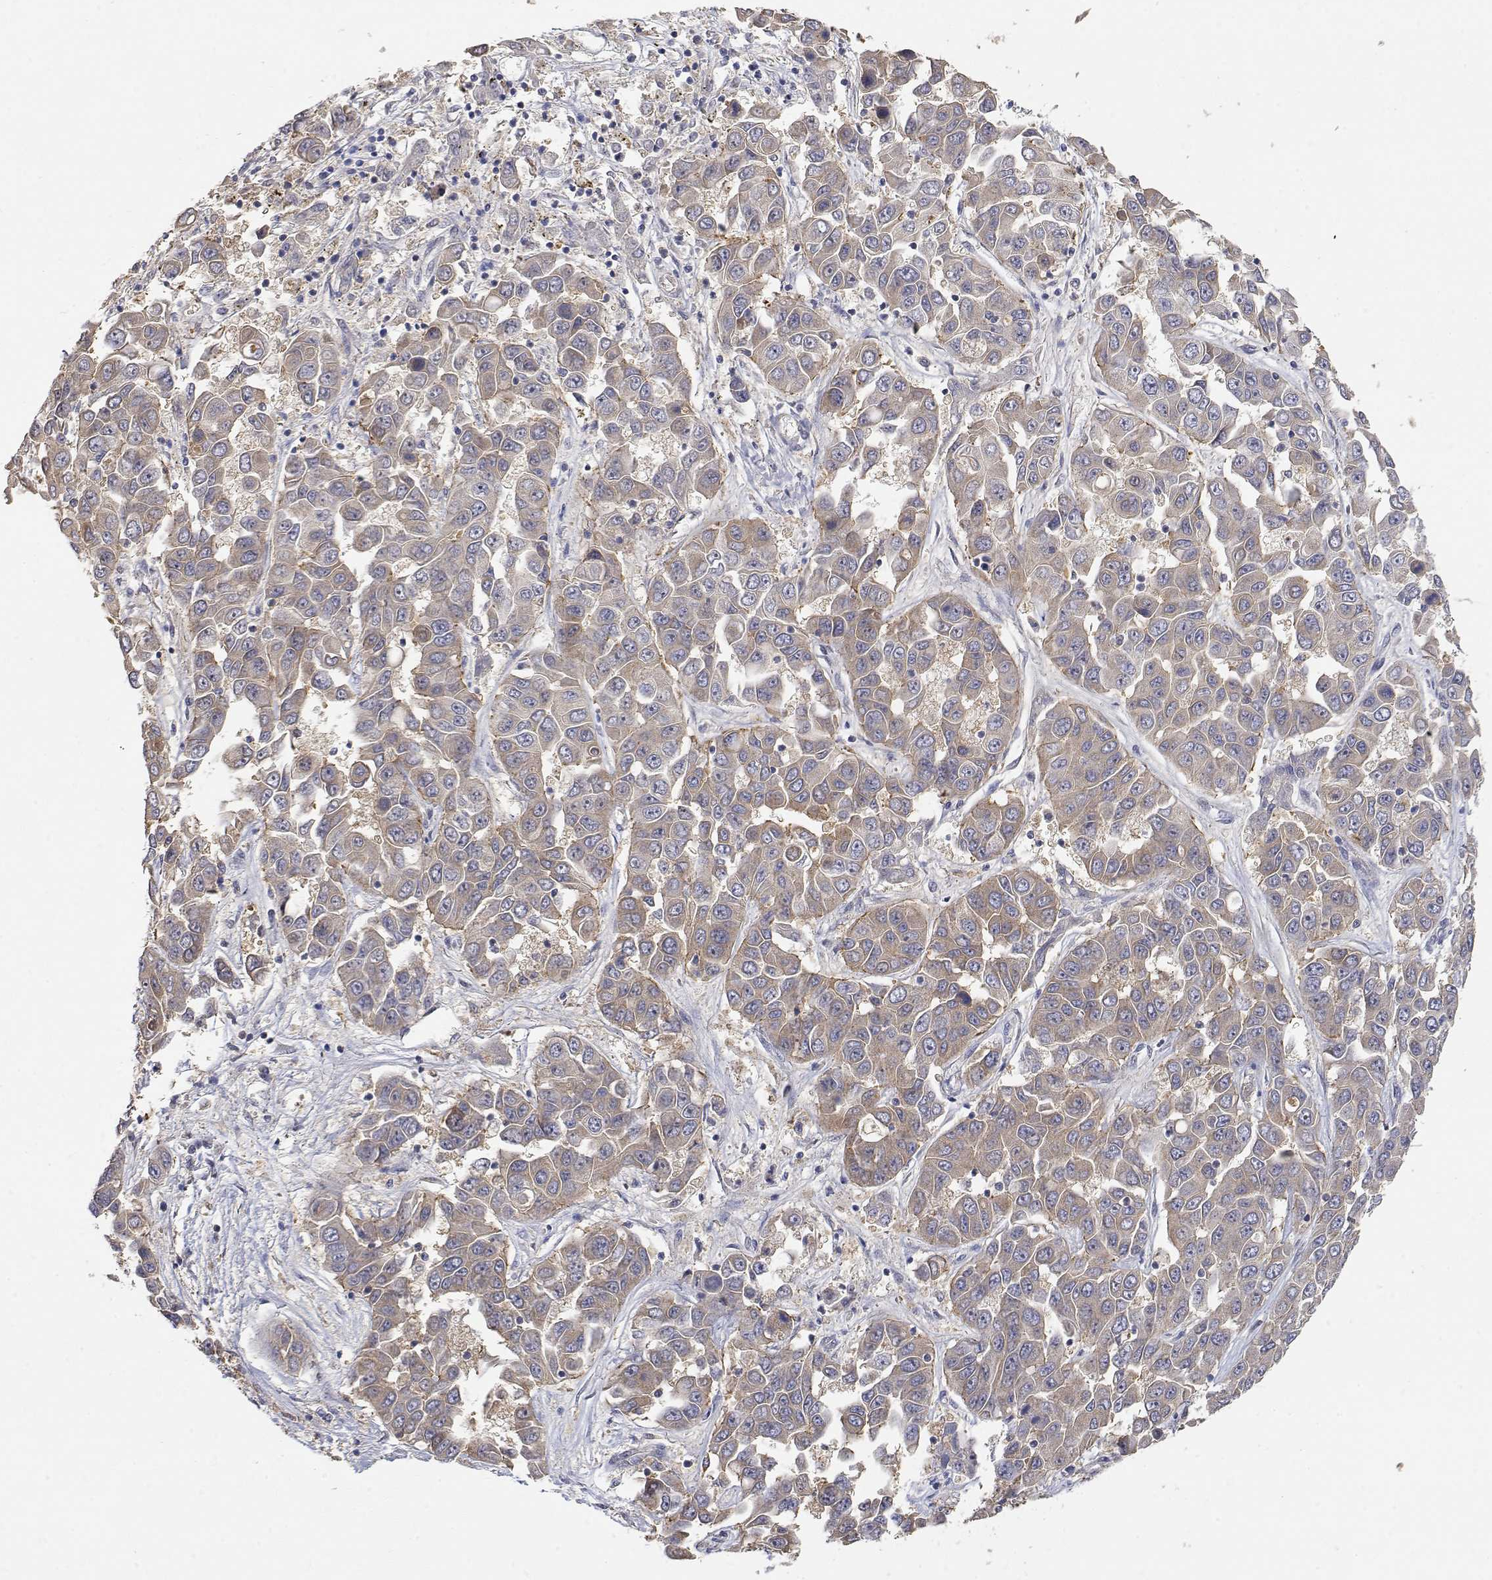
{"staining": {"intensity": "weak", "quantity": "25%-75%", "location": "cytoplasmic/membranous"}, "tissue": "liver cancer", "cell_type": "Tumor cells", "image_type": "cancer", "snomed": [{"axis": "morphology", "description": "Cholangiocarcinoma"}, {"axis": "topography", "description": "Liver"}], "caption": "Protein expression analysis of human liver cancer reveals weak cytoplasmic/membranous positivity in about 25%-75% of tumor cells. (Stains: DAB (3,3'-diaminobenzidine) in brown, nuclei in blue, Microscopy: brightfield microscopy at high magnification).", "gene": "LONRF3", "patient": {"sex": "female", "age": 52}}